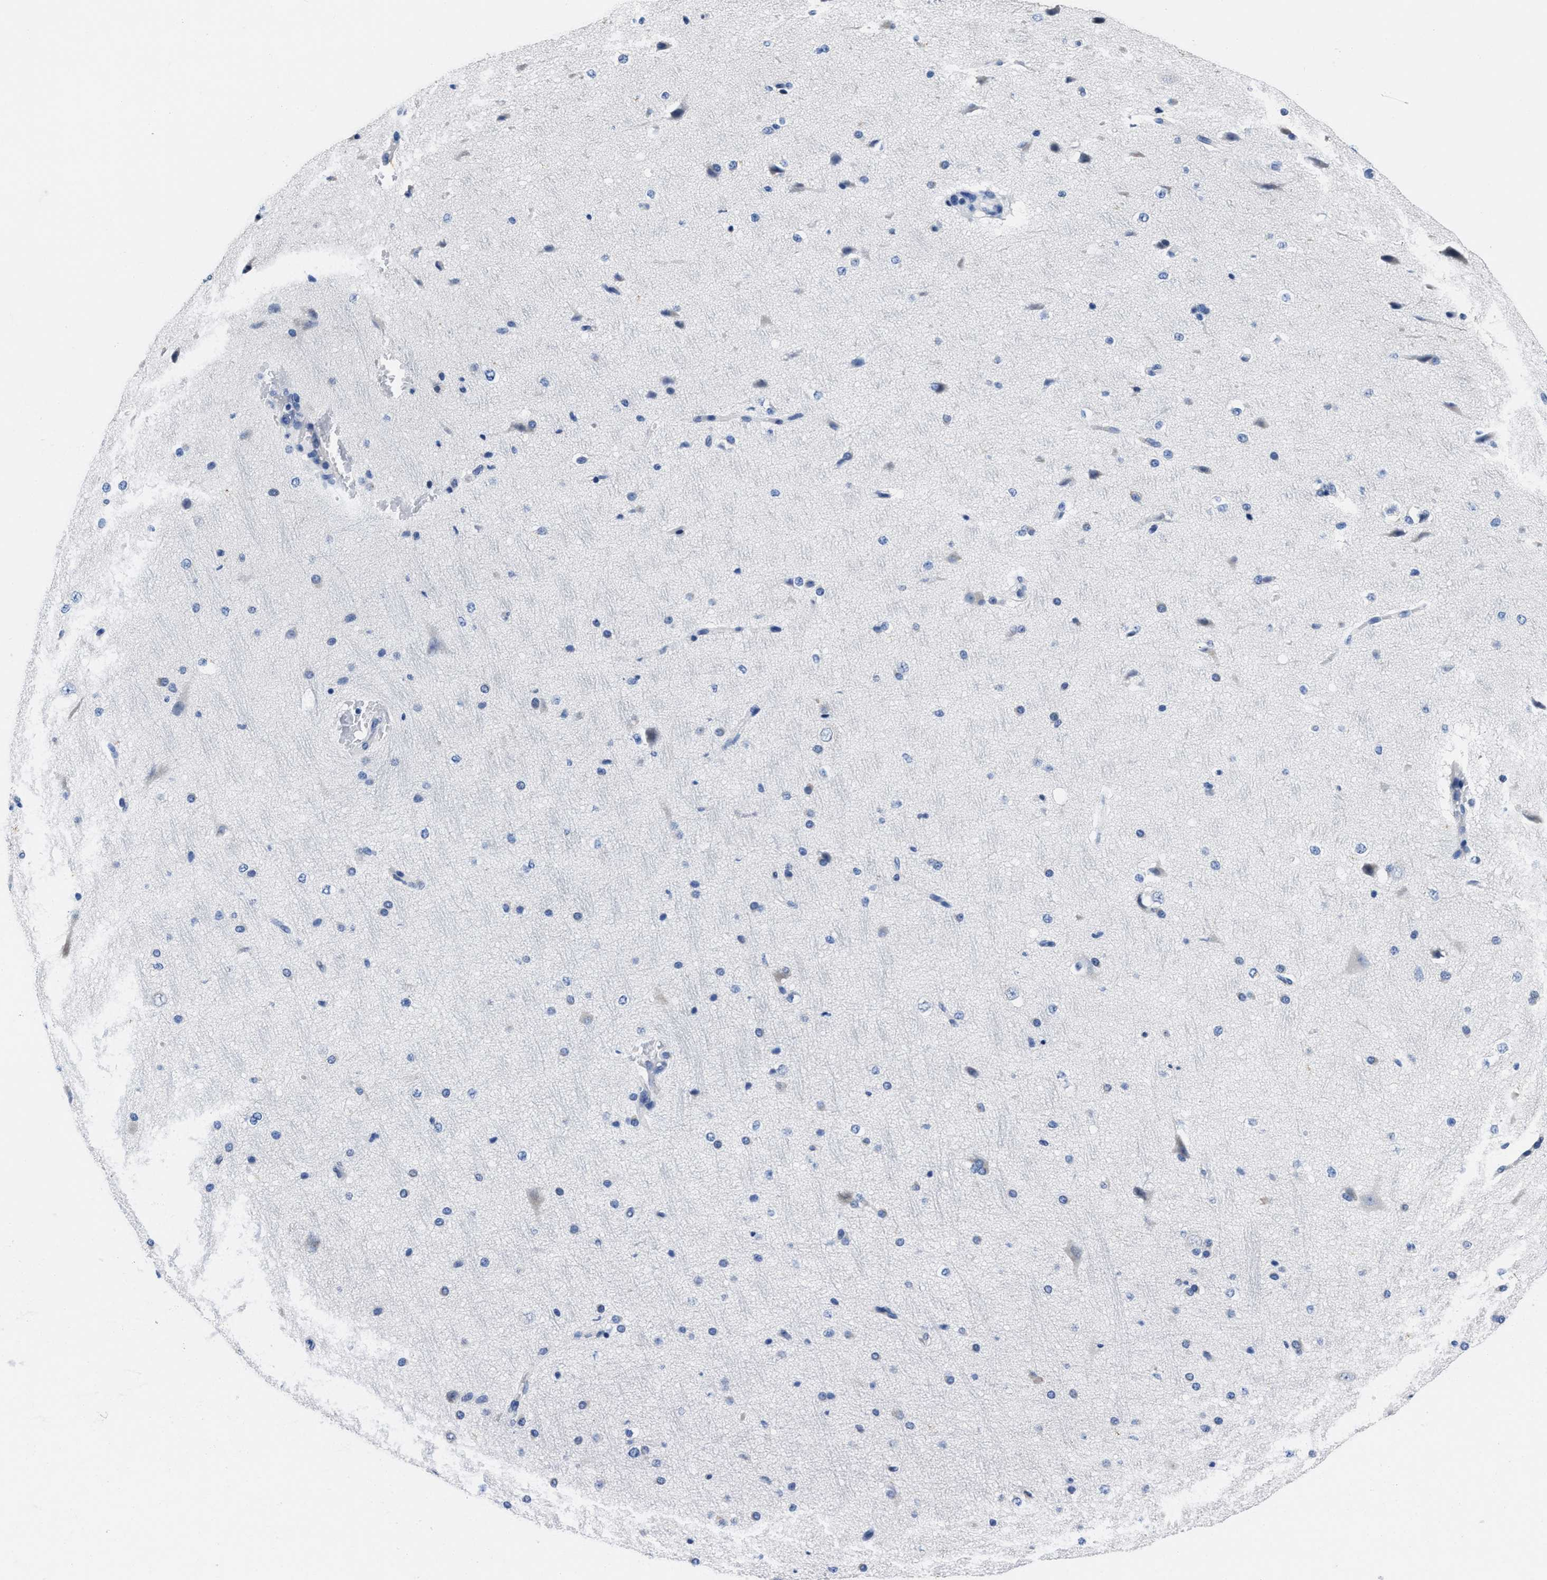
{"staining": {"intensity": "negative", "quantity": "none", "location": "none"}, "tissue": "cerebral cortex", "cell_type": "Endothelial cells", "image_type": "normal", "snomed": [{"axis": "morphology", "description": "Normal tissue, NOS"}, {"axis": "morphology", "description": "Developmental malformation"}, {"axis": "topography", "description": "Cerebral cortex"}], "caption": "IHC of unremarkable human cerebral cortex reveals no expression in endothelial cells. Nuclei are stained in blue.", "gene": "HOOK1", "patient": {"sex": "female", "age": 30}}